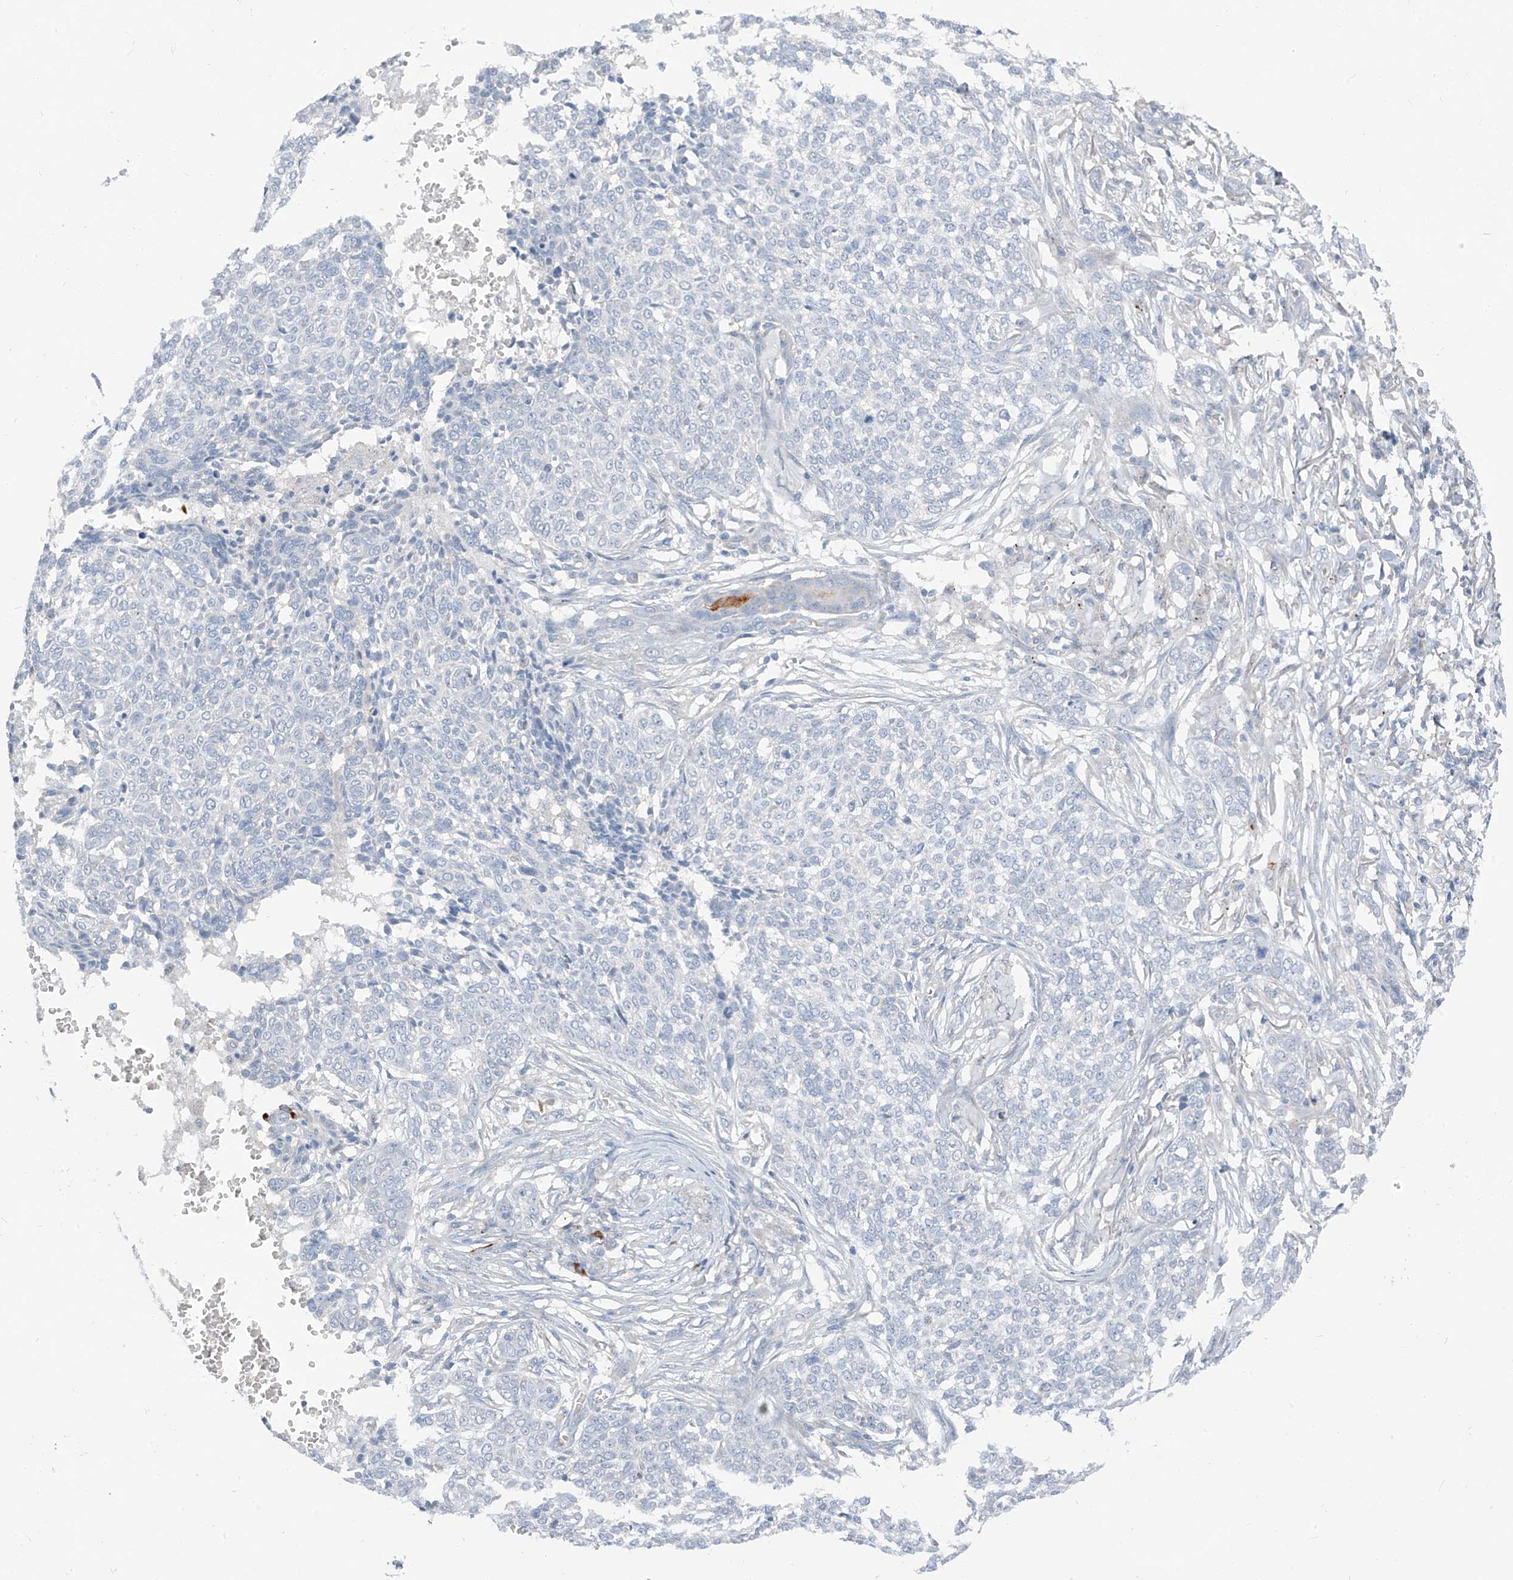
{"staining": {"intensity": "negative", "quantity": "none", "location": "none"}, "tissue": "skin cancer", "cell_type": "Tumor cells", "image_type": "cancer", "snomed": [{"axis": "morphology", "description": "Basal cell carcinoma"}, {"axis": "topography", "description": "Skin"}], "caption": "High power microscopy image of an IHC histopathology image of skin cancer, revealing no significant expression in tumor cells.", "gene": "CHMP2B", "patient": {"sex": "male", "age": 85}}